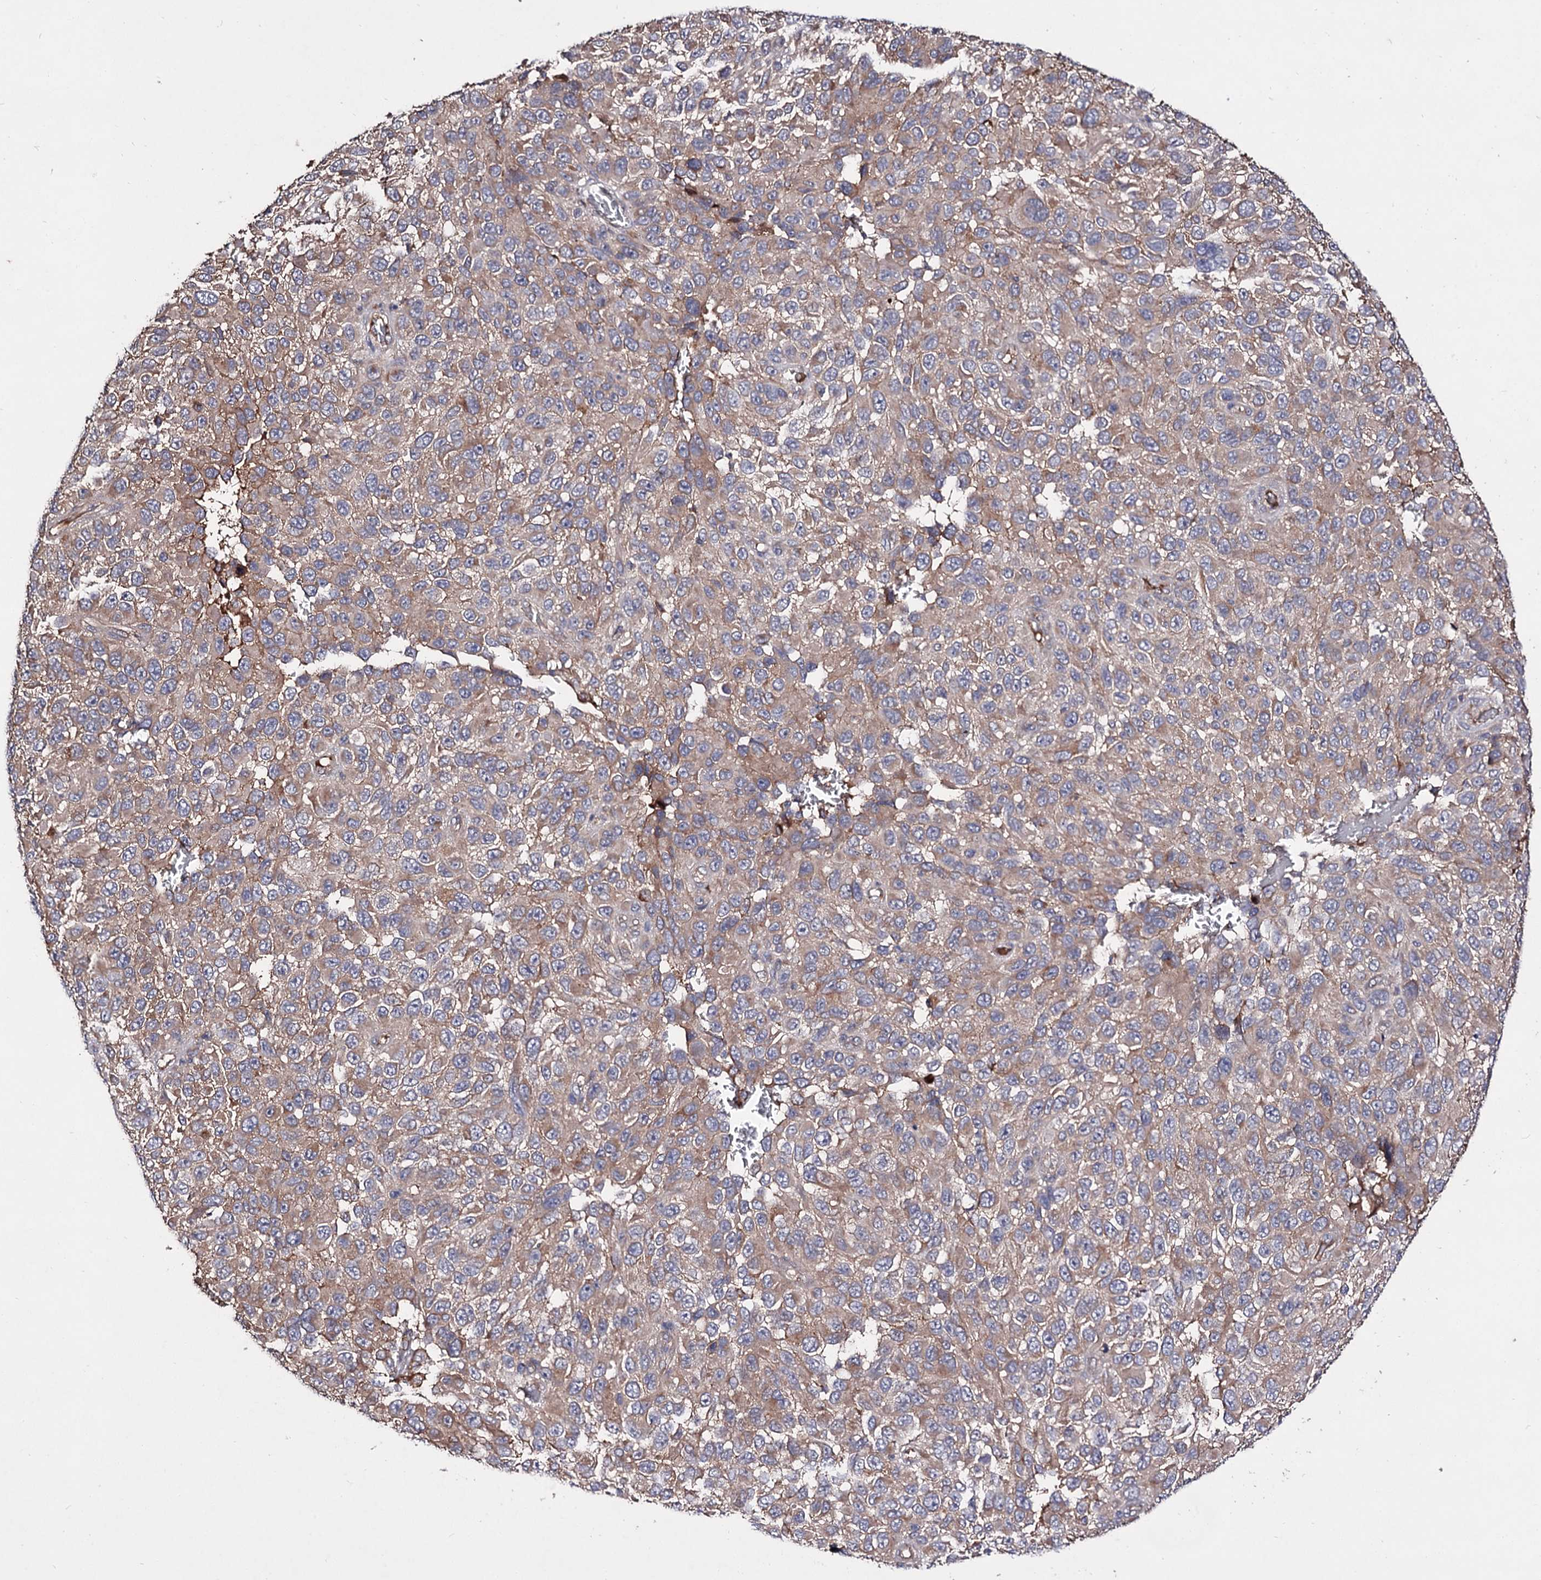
{"staining": {"intensity": "moderate", "quantity": ">75%", "location": "cytoplasmic/membranous"}, "tissue": "melanoma", "cell_type": "Tumor cells", "image_type": "cancer", "snomed": [{"axis": "morphology", "description": "Malignant melanoma, NOS"}, {"axis": "topography", "description": "Skin"}], "caption": "Immunohistochemistry (IHC) of malignant melanoma exhibits medium levels of moderate cytoplasmic/membranous positivity in approximately >75% of tumor cells.", "gene": "ARFIP2", "patient": {"sex": "female", "age": 96}}